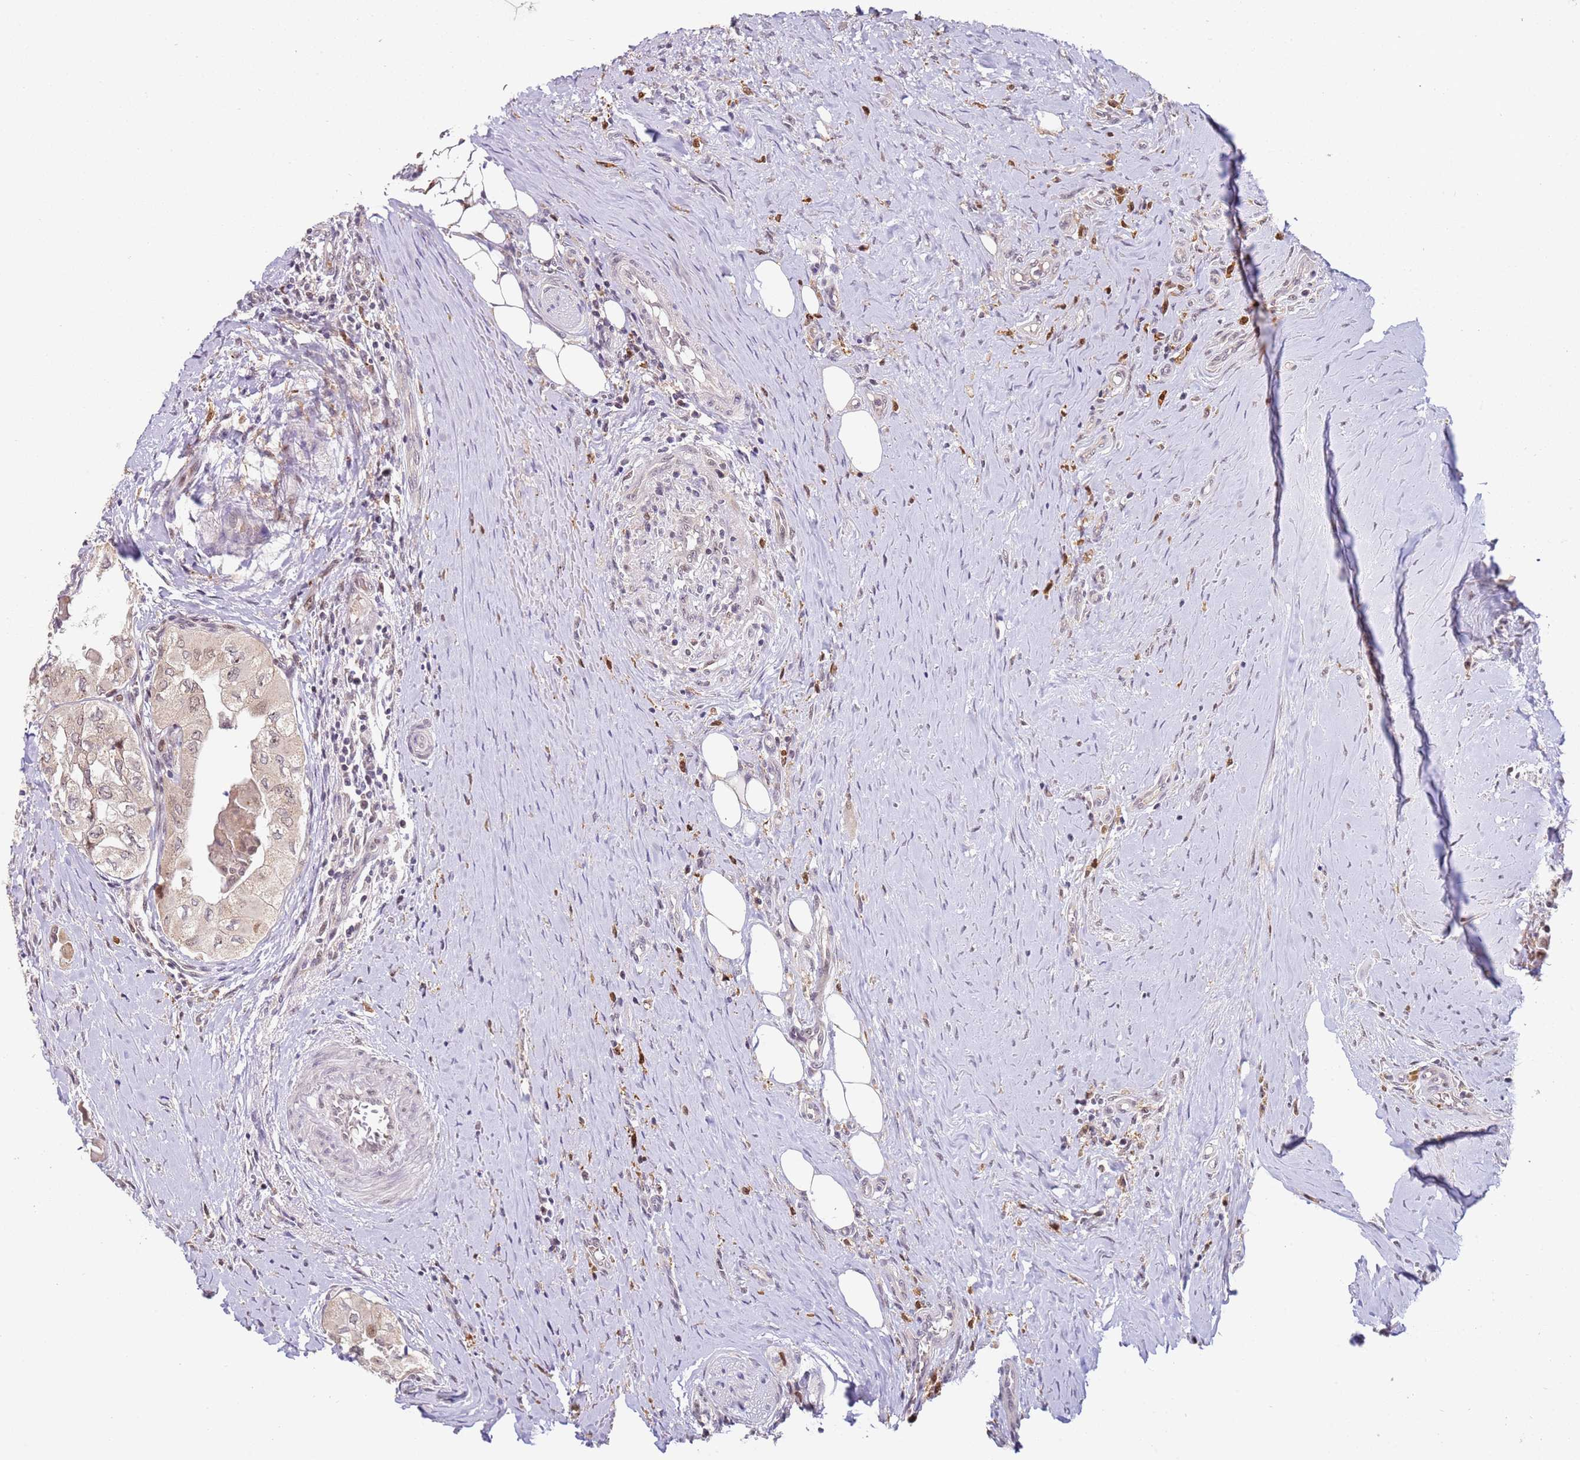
{"staining": {"intensity": "weak", "quantity": "25%-75%", "location": "nuclear"}, "tissue": "thyroid cancer", "cell_type": "Tumor cells", "image_type": "cancer", "snomed": [{"axis": "morphology", "description": "Papillary adenocarcinoma, NOS"}, {"axis": "topography", "description": "Thyroid gland"}], "caption": "A micrograph of papillary adenocarcinoma (thyroid) stained for a protein exhibits weak nuclear brown staining in tumor cells.", "gene": "LGALSL", "patient": {"sex": "female", "age": 59}}